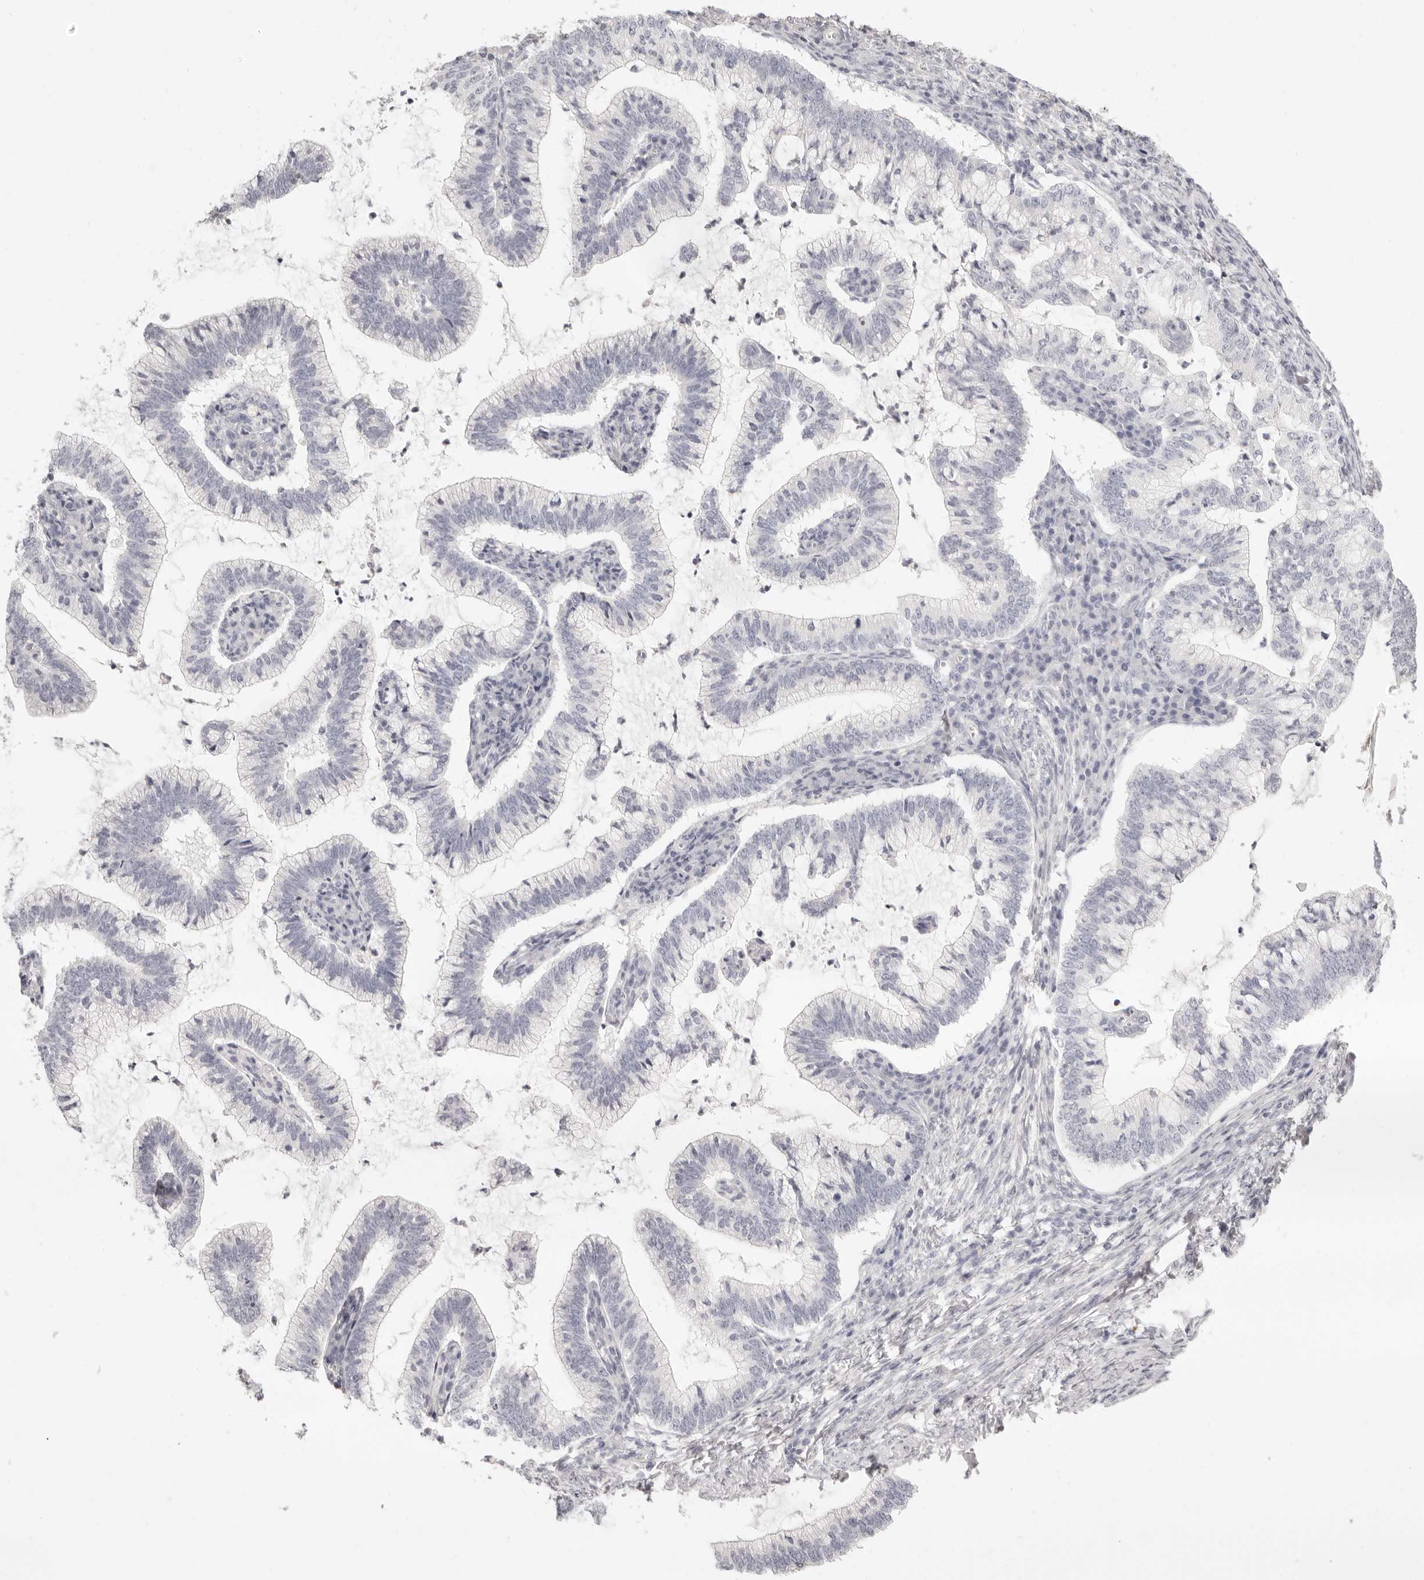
{"staining": {"intensity": "negative", "quantity": "none", "location": "none"}, "tissue": "cervical cancer", "cell_type": "Tumor cells", "image_type": "cancer", "snomed": [{"axis": "morphology", "description": "Adenocarcinoma, NOS"}, {"axis": "topography", "description": "Cervix"}], "caption": "There is no significant expression in tumor cells of cervical cancer.", "gene": "FABP1", "patient": {"sex": "female", "age": 36}}